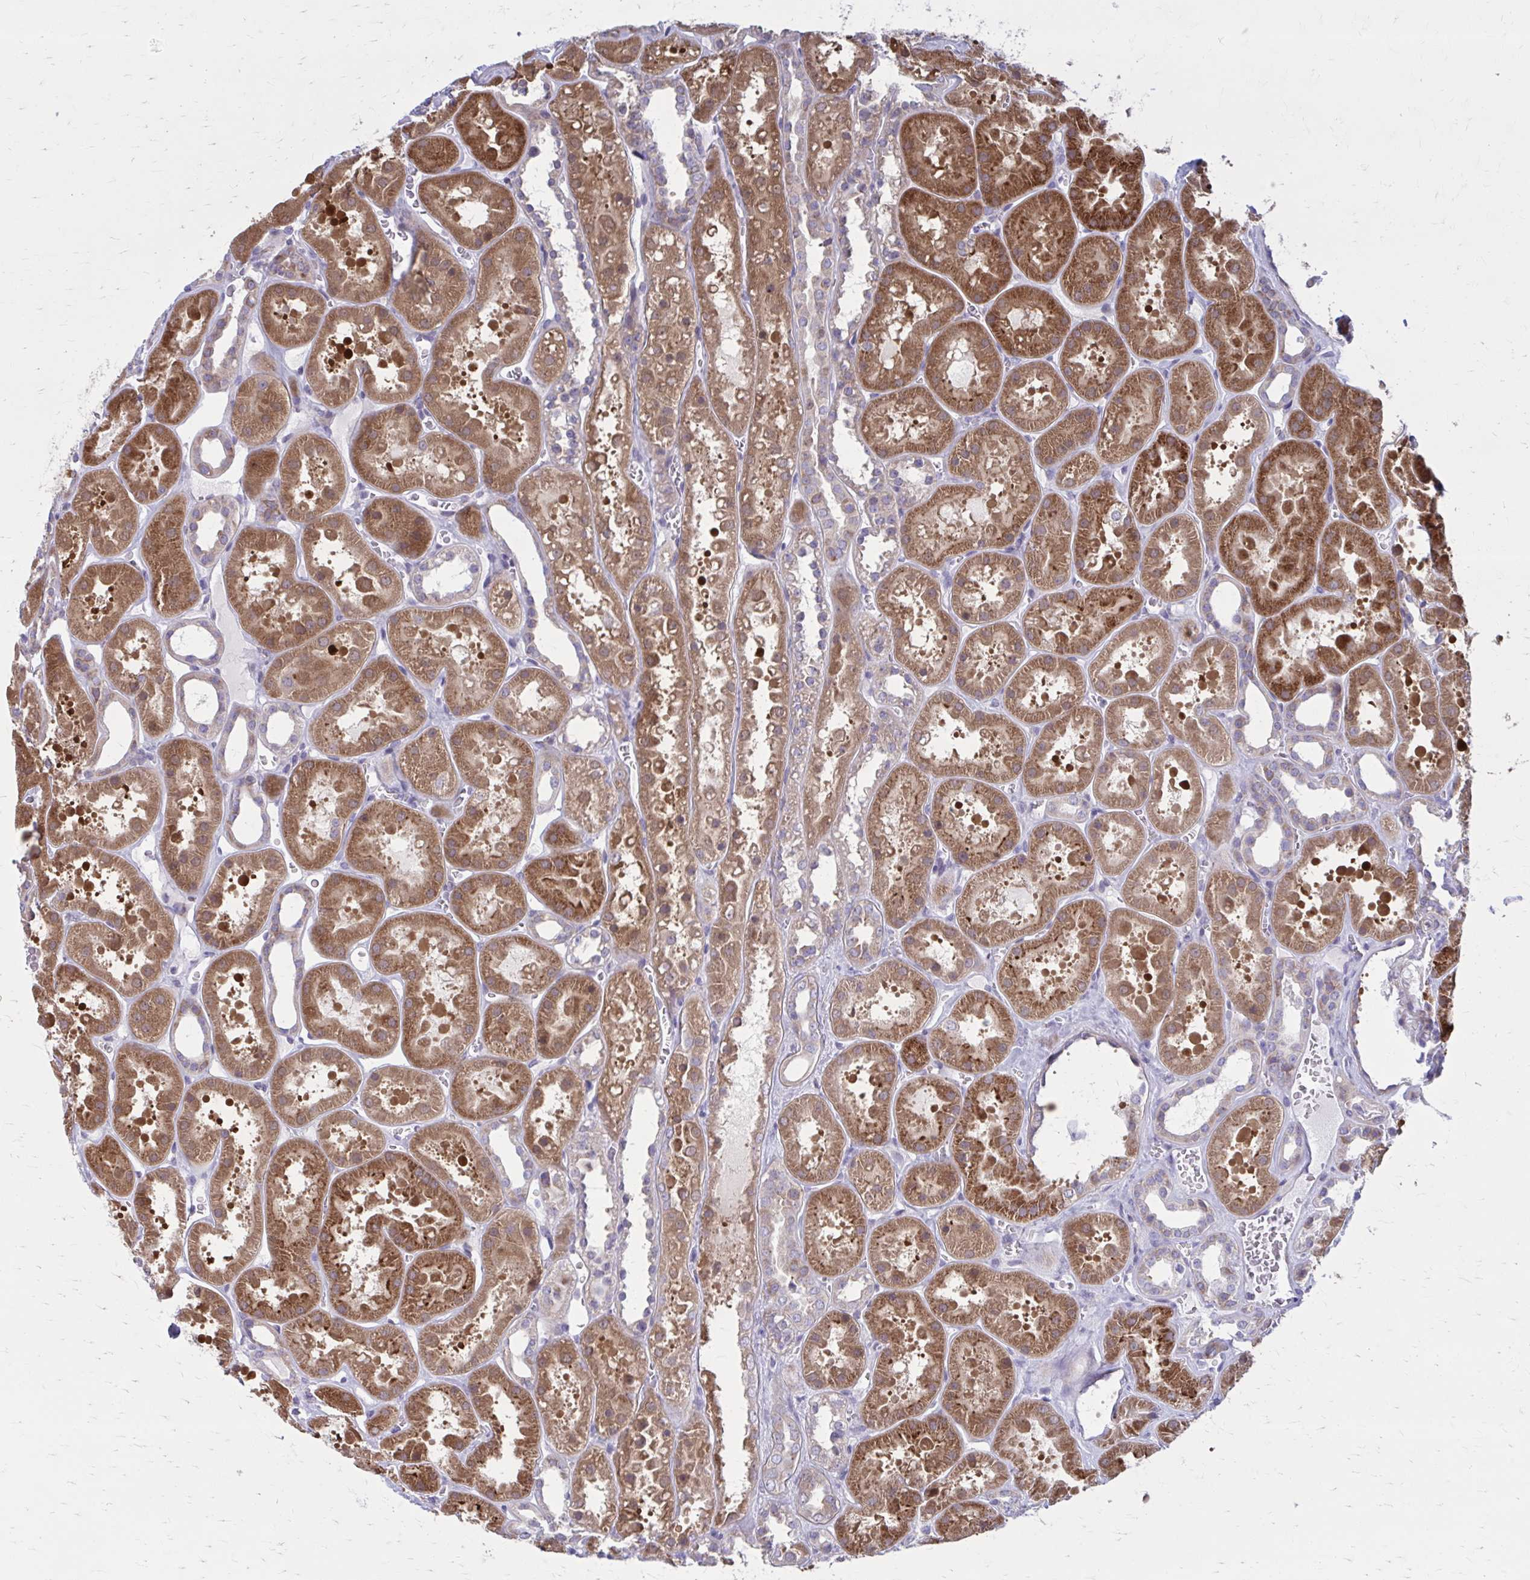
{"staining": {"intensity": "moderate", "quantity": "<25%", "location": "cytoplasmic/membranous"}, "tissue": "kidney", "cell_type": "Cells in glomeruli", "image_type": "normal", "snomed": [{"axis": "morphology", "description": "Normal tissue, NOS"}, {"axis": "topography", "description": "Kidney"}], "caption": "Kidney stained with IHC exhibits moderate cytoplasmic/membranous expression in approximately <25% of cells in glomeruli. (DAB (3,3'-diaminobenzidine) IHC with brightfield microscopy, high magnification).", "gene": "GIGYF2", "patient": {"sex": "female", "age": 41}}